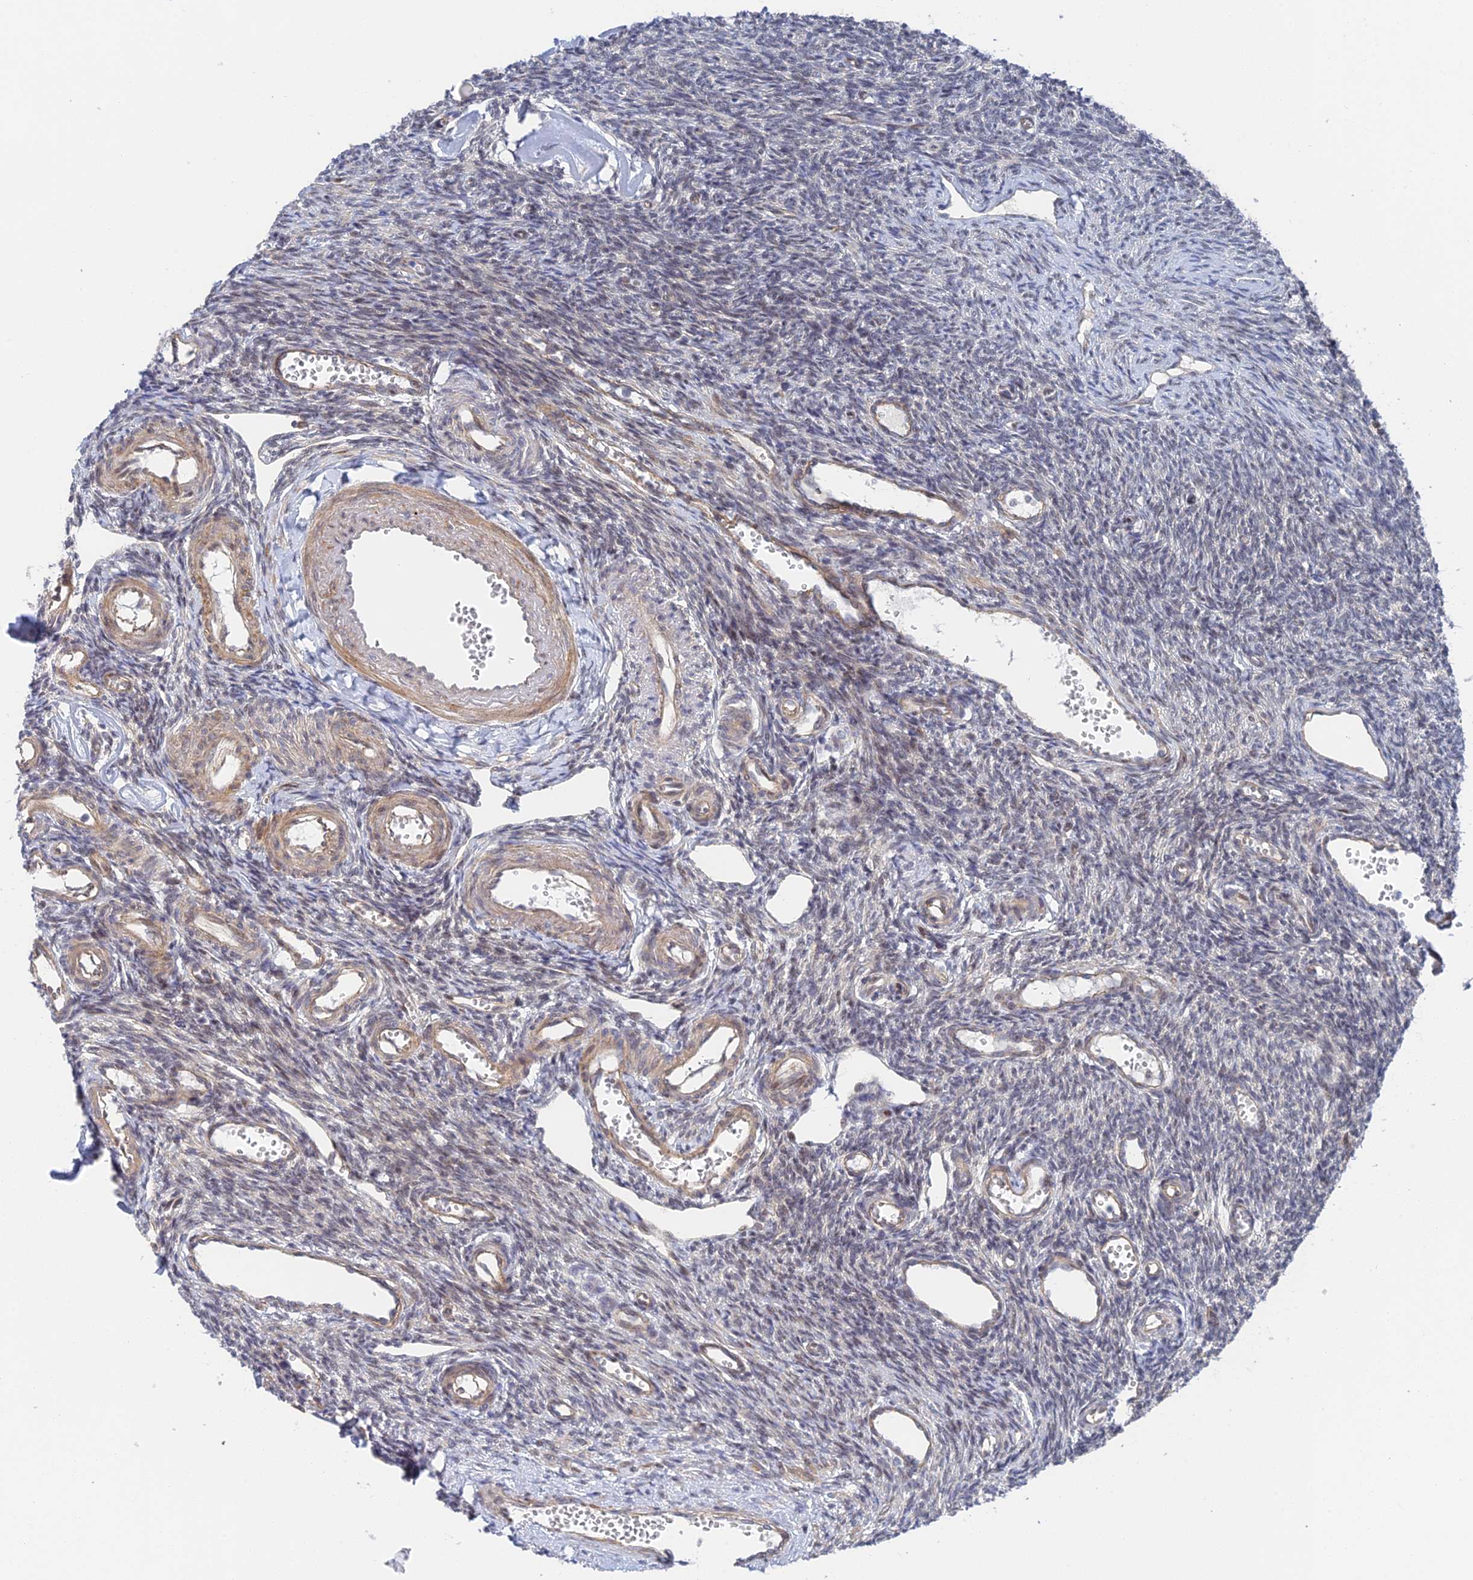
{"staining": {"intensity": "strong", "quantity": ">75%", "location": "cytoplasmic/membranous"}, "tissue": "ovary", "cell_type": "Follicle cells", "image_type": "normal", "snomed": [{"axis": "morphology", "description": "Normal tissue, NOS"}, {"axis": "morphology", "description": "Cyst, NOS"}, {"axis": "topography", "description": "Ovary"}], "caption": "About >75% of follicle cells in unremarkable human ovary exhibit strong cytoplasmic/membranous protein positivity as visualized by brown immunohistochemical staining.", "gene": "CFAP92", "patient": {"sex": "female", "age": 33}}